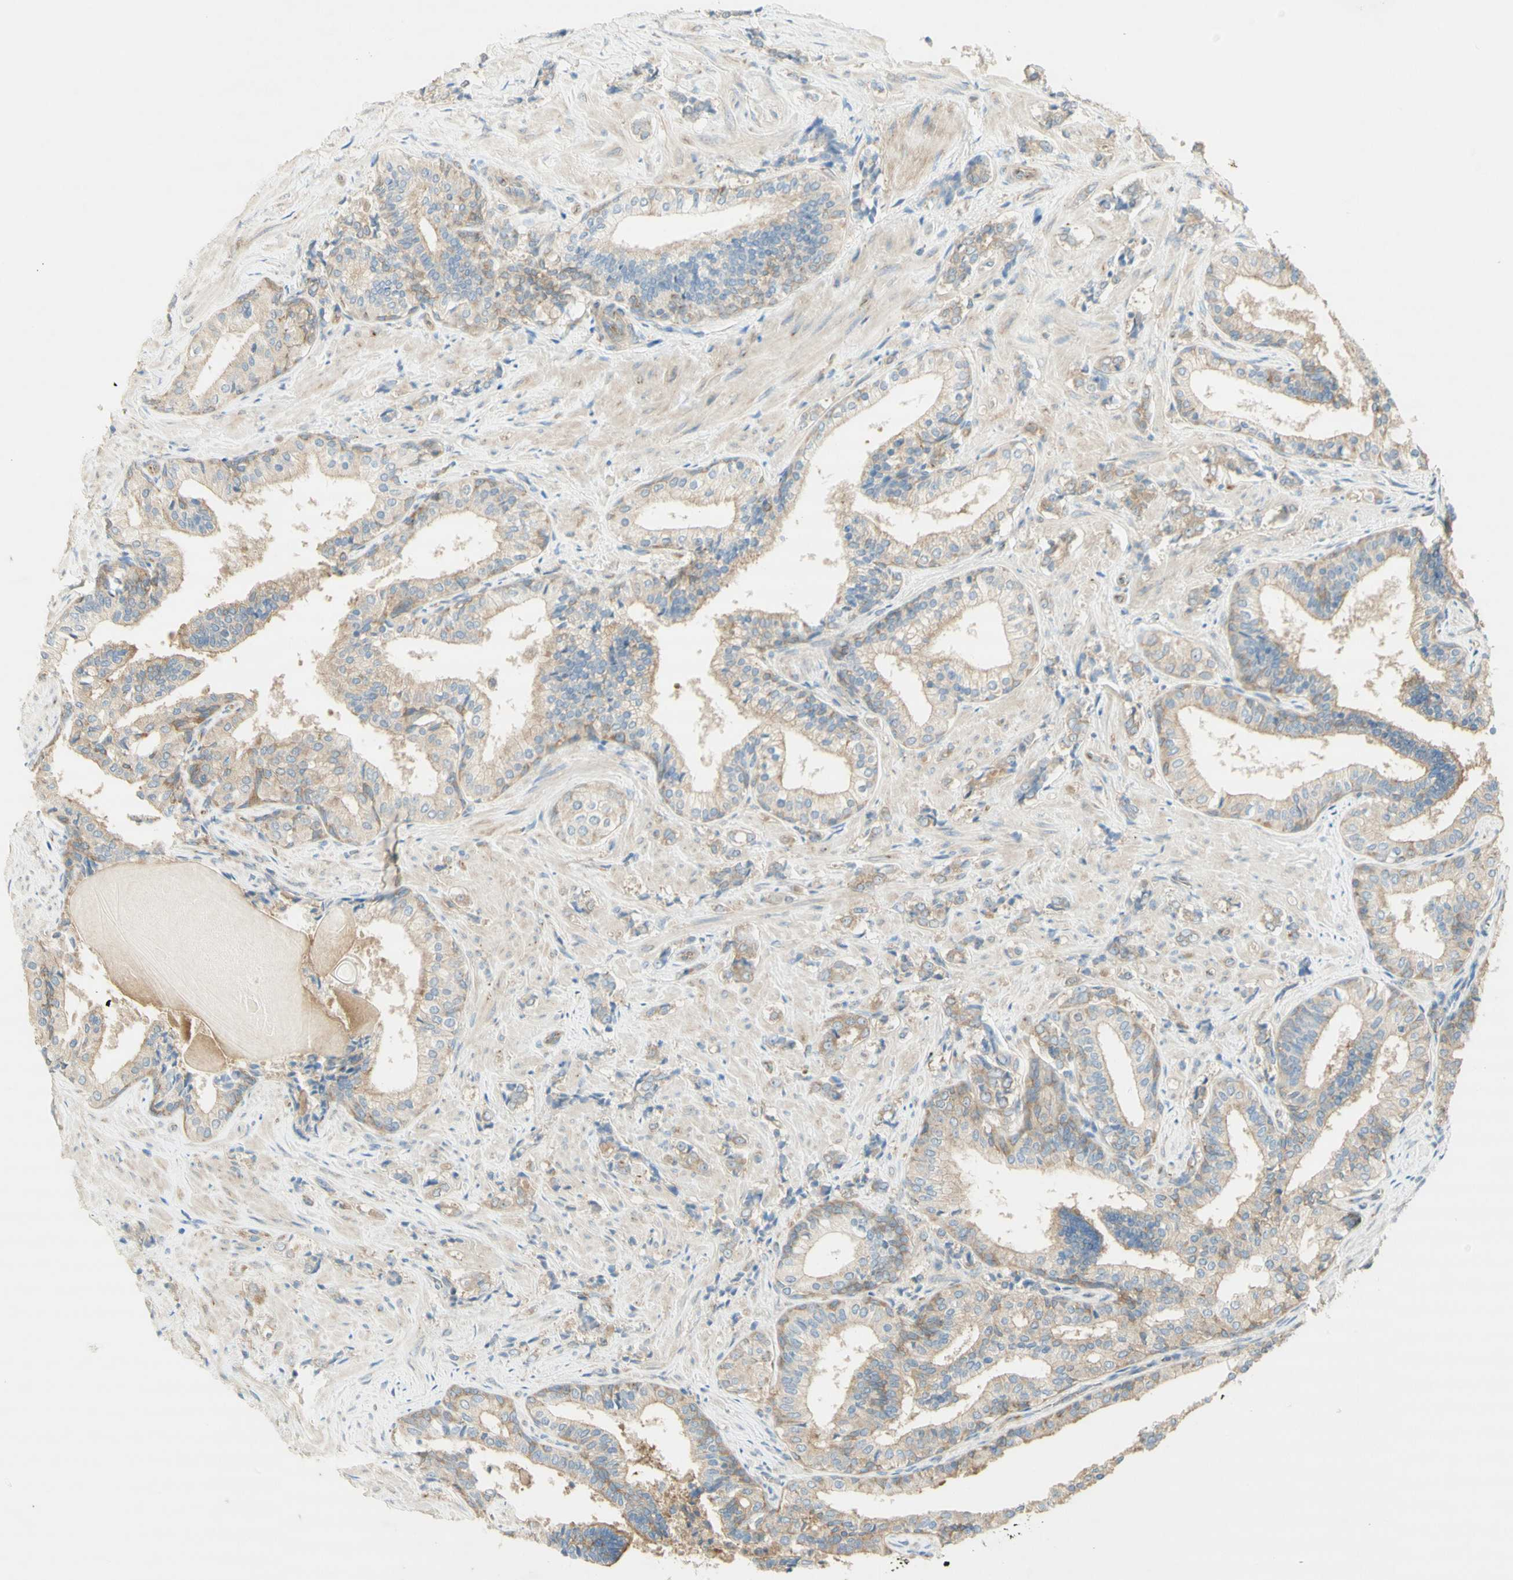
{"staining": {"intensity": "weak", "quantity": ">75%", "location": "cytoplasmic/membranous"}, "tissue": "prostate cancer", "cell_type": "Tumor cells", "image_type": "cancer", "snomed": [{"axis": "morphology", "description": "Adenocarcinoma, Low grade"}, {"axis": "topography", "description": "Prostate"}], "caption": "Immunohistochemical staining of human prostate cancer displays weak cytoplasmic/membranous protein positivity in approximately >75% of tumor cells.", "gene": "DYNC1H1", "patient": {"sex": "male", "age": 60}}